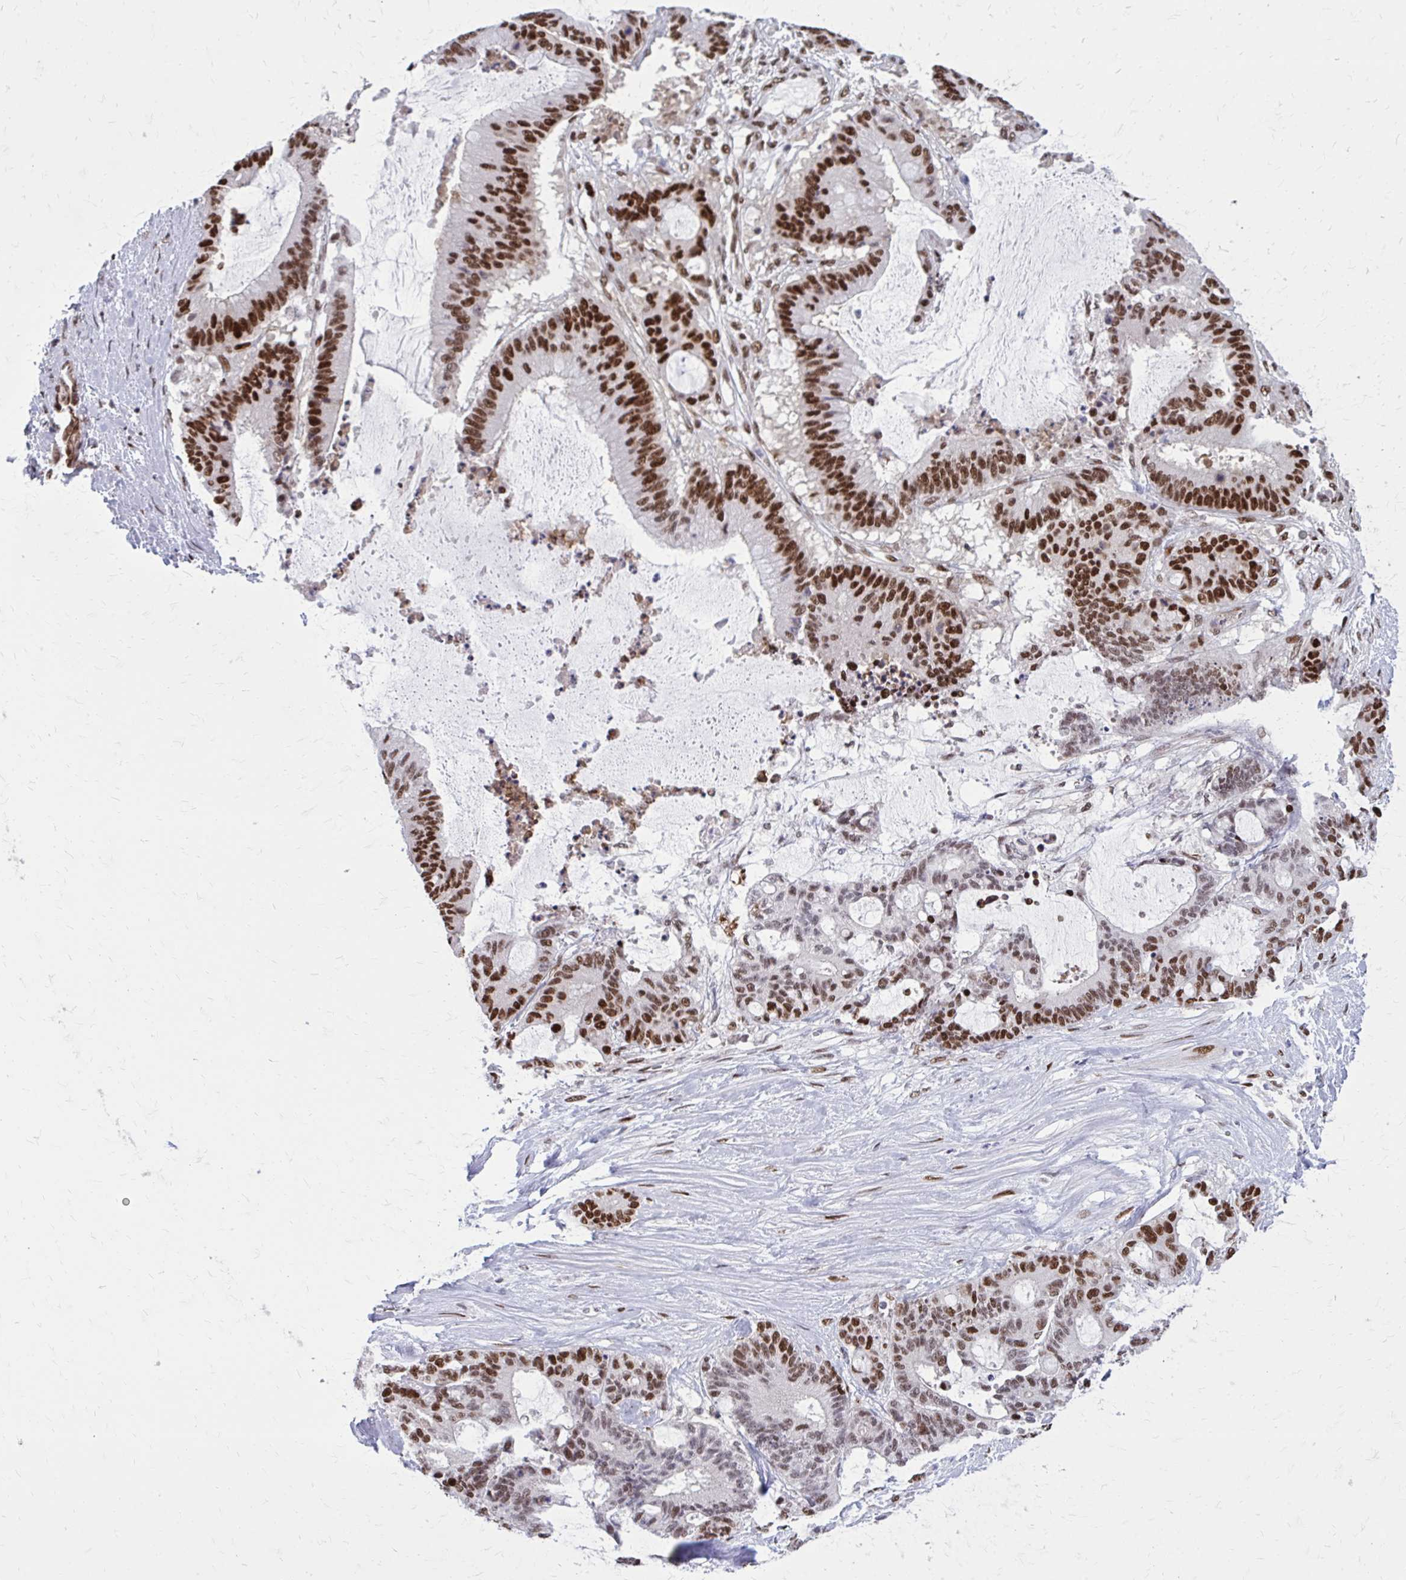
{"staining": {"intensity": "strong", "quantity": ">75%", "location": "nuclear"}, "tissue": "liver cancer", "cell_type": "Tumor cells", "image_type": "cancer", "snomed": [{"axis": "morphology", "description": "Normal tissue, NOS"}, {"axis": "morphology", "description": "Cholangiocarcinoma"}, {"axis": "topography", "description": "Liver"}, {"axis": "topography", "description": "Peripheral nerve tissue"}], "caption": "DAB (3,3'-diaminobenzidine) immunohistochemical staining of human liver cancer exhibits strong nuclear protein positivity in approximately >75% of tumor cells.", "gene": "PSME4", "patient": {"sex": "female", "age": 73}}